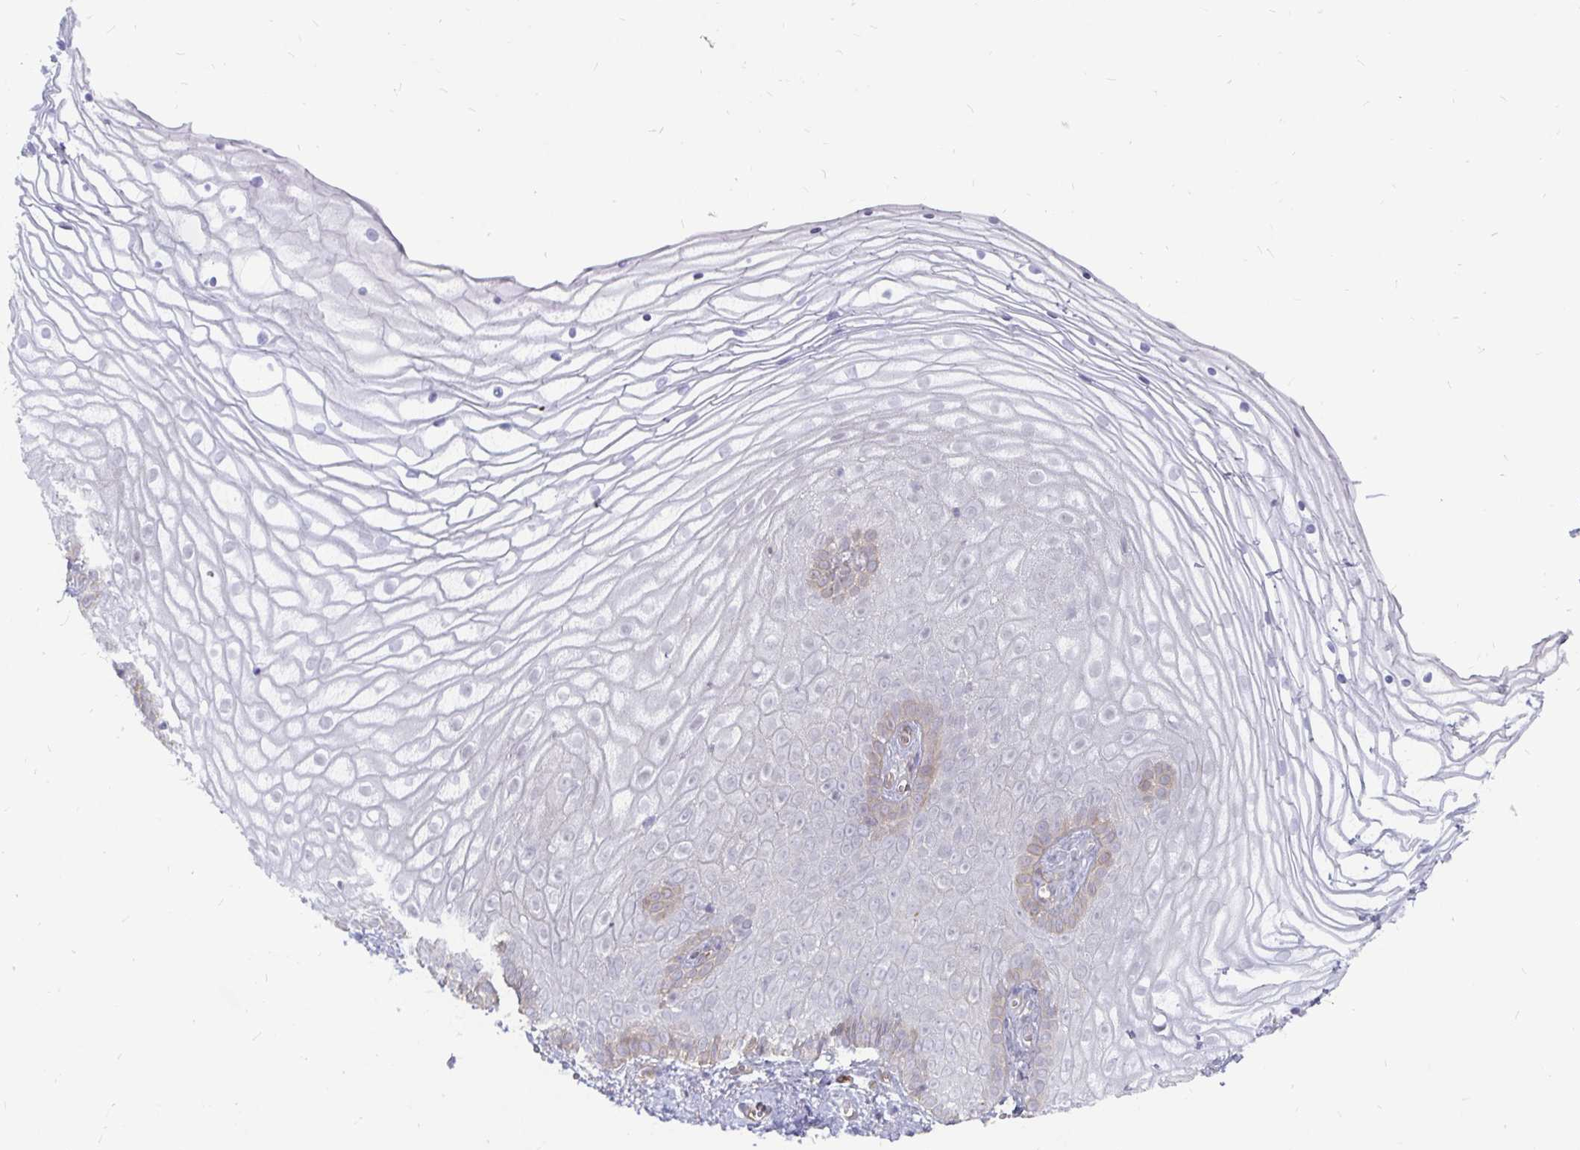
{"staining": {"intensity": "weak", "quantity": "<25%", "location": "cytoplasmic/membranous"}, "tissue": "vagina", "cell_type": "Squamous epithelial cells", "image_type": "normal", "snomed": [{"axis": "morphology", "description": "Normal tissue, NOS"}, {"axis": "topography", "description": "Vagina"}], "caption": "Squamous epithelial cells are negative for brown protein staining in benign vagina. (DAB (3,3'-diaminobenzidine) immunohistochemistry (IHC), high magnification).", "gene": "CCDC85A", "patient": {"sex": "female", "age": 56}}